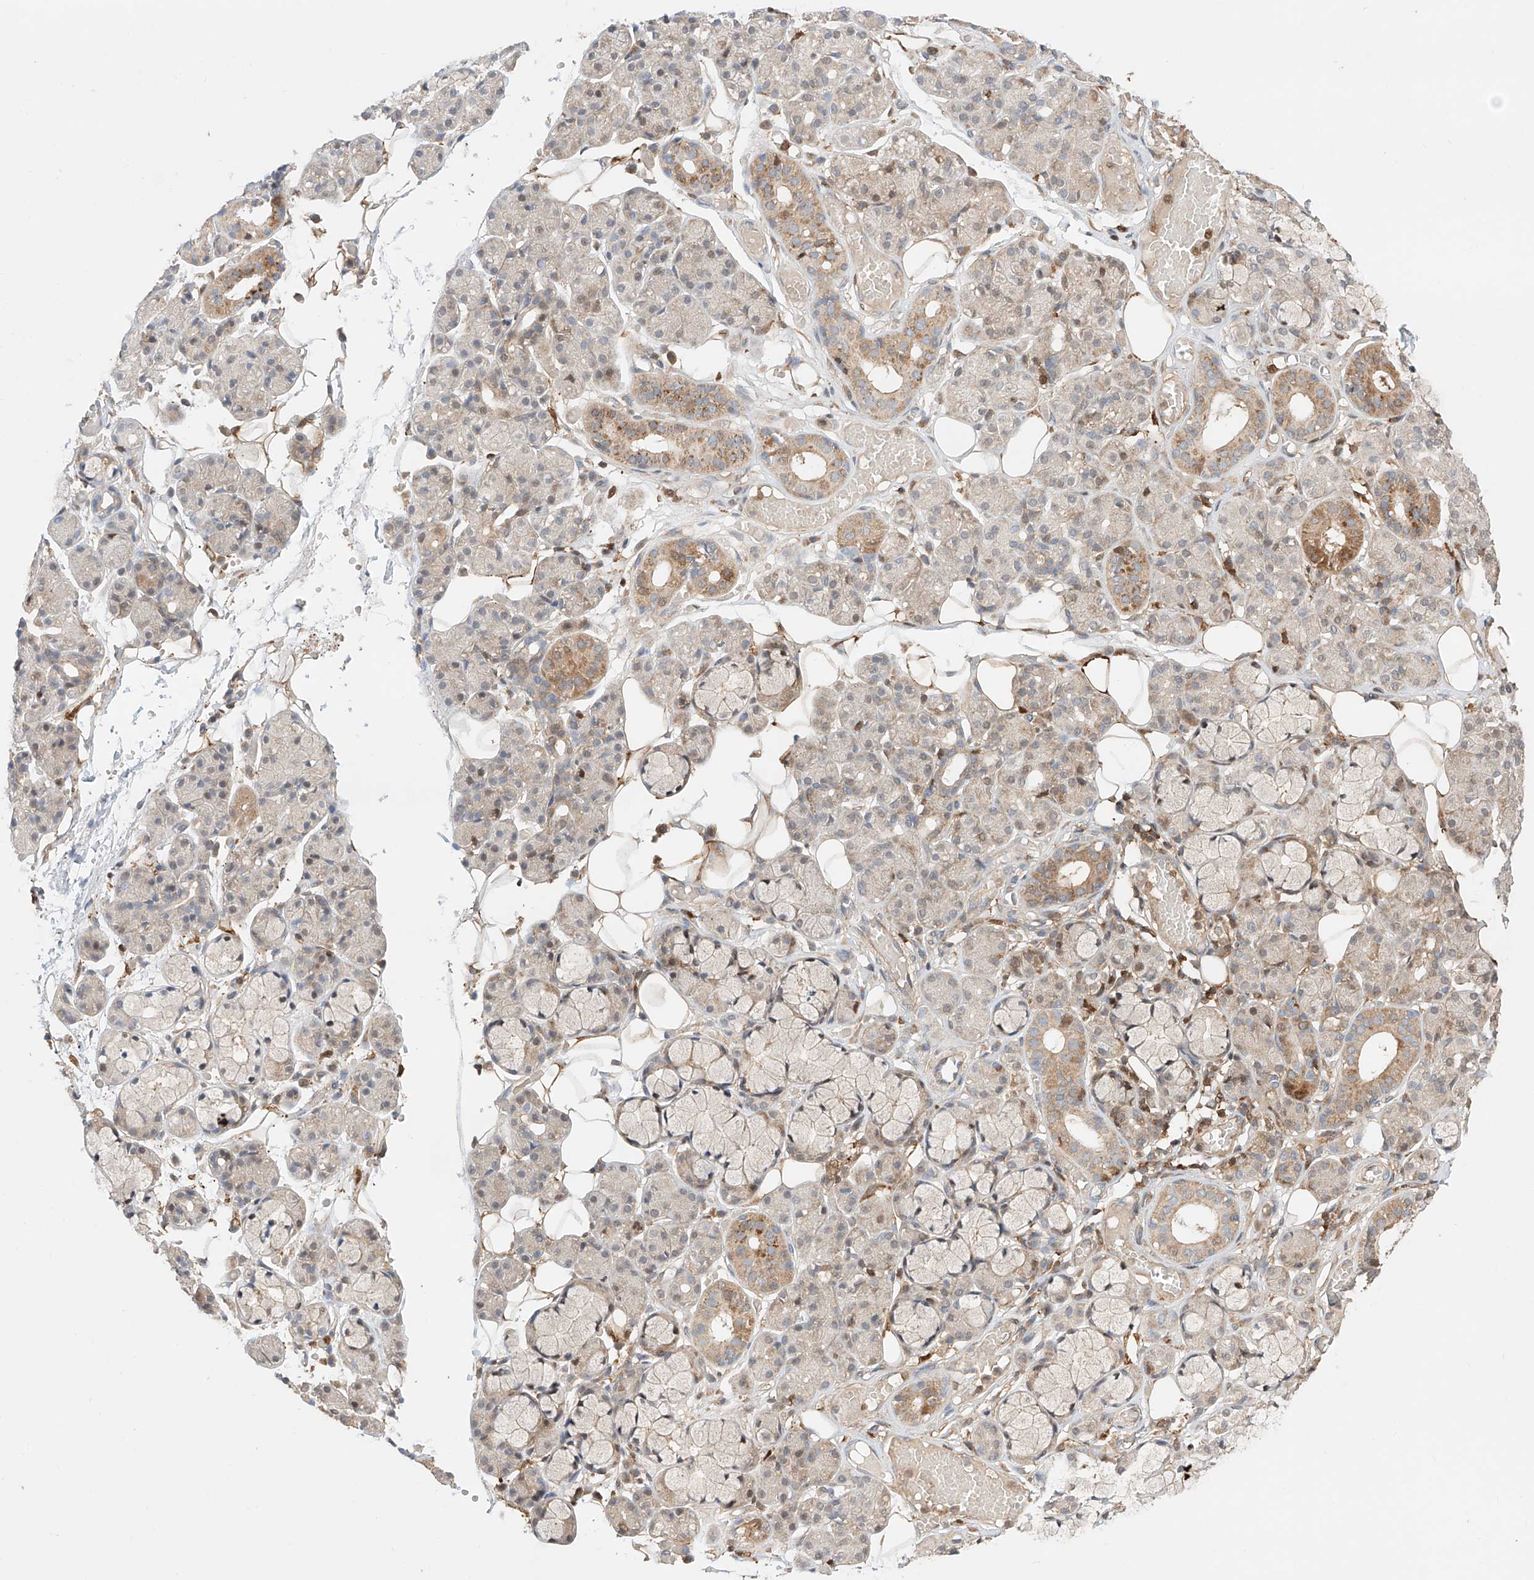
{"staining": {"intensity": "moderate", "quantity": "<25%", "location": "cytoplasmic/membranous"}, "tissue": "salivary gland", "cell_type": "Glandular cells", "image_type": "normal", "snomed": [{"axis": "morphology", "description": "Normal tissue, NOS"}, {"axis": "topography", "description": "Salivary gland"}], "caption": "A micrograph of salivary gland stained for a protein exhibits moderate cytoplasmic/membranous brown staining in glandular cells. (Stains: DAB (3,3'-diaminobenzidine) in brown, nuclei in blue, Microscopy: brightfield microscopy at high magnification).", "gene": "IGSF22", "patient": {"sex": "male", "age": 63}}